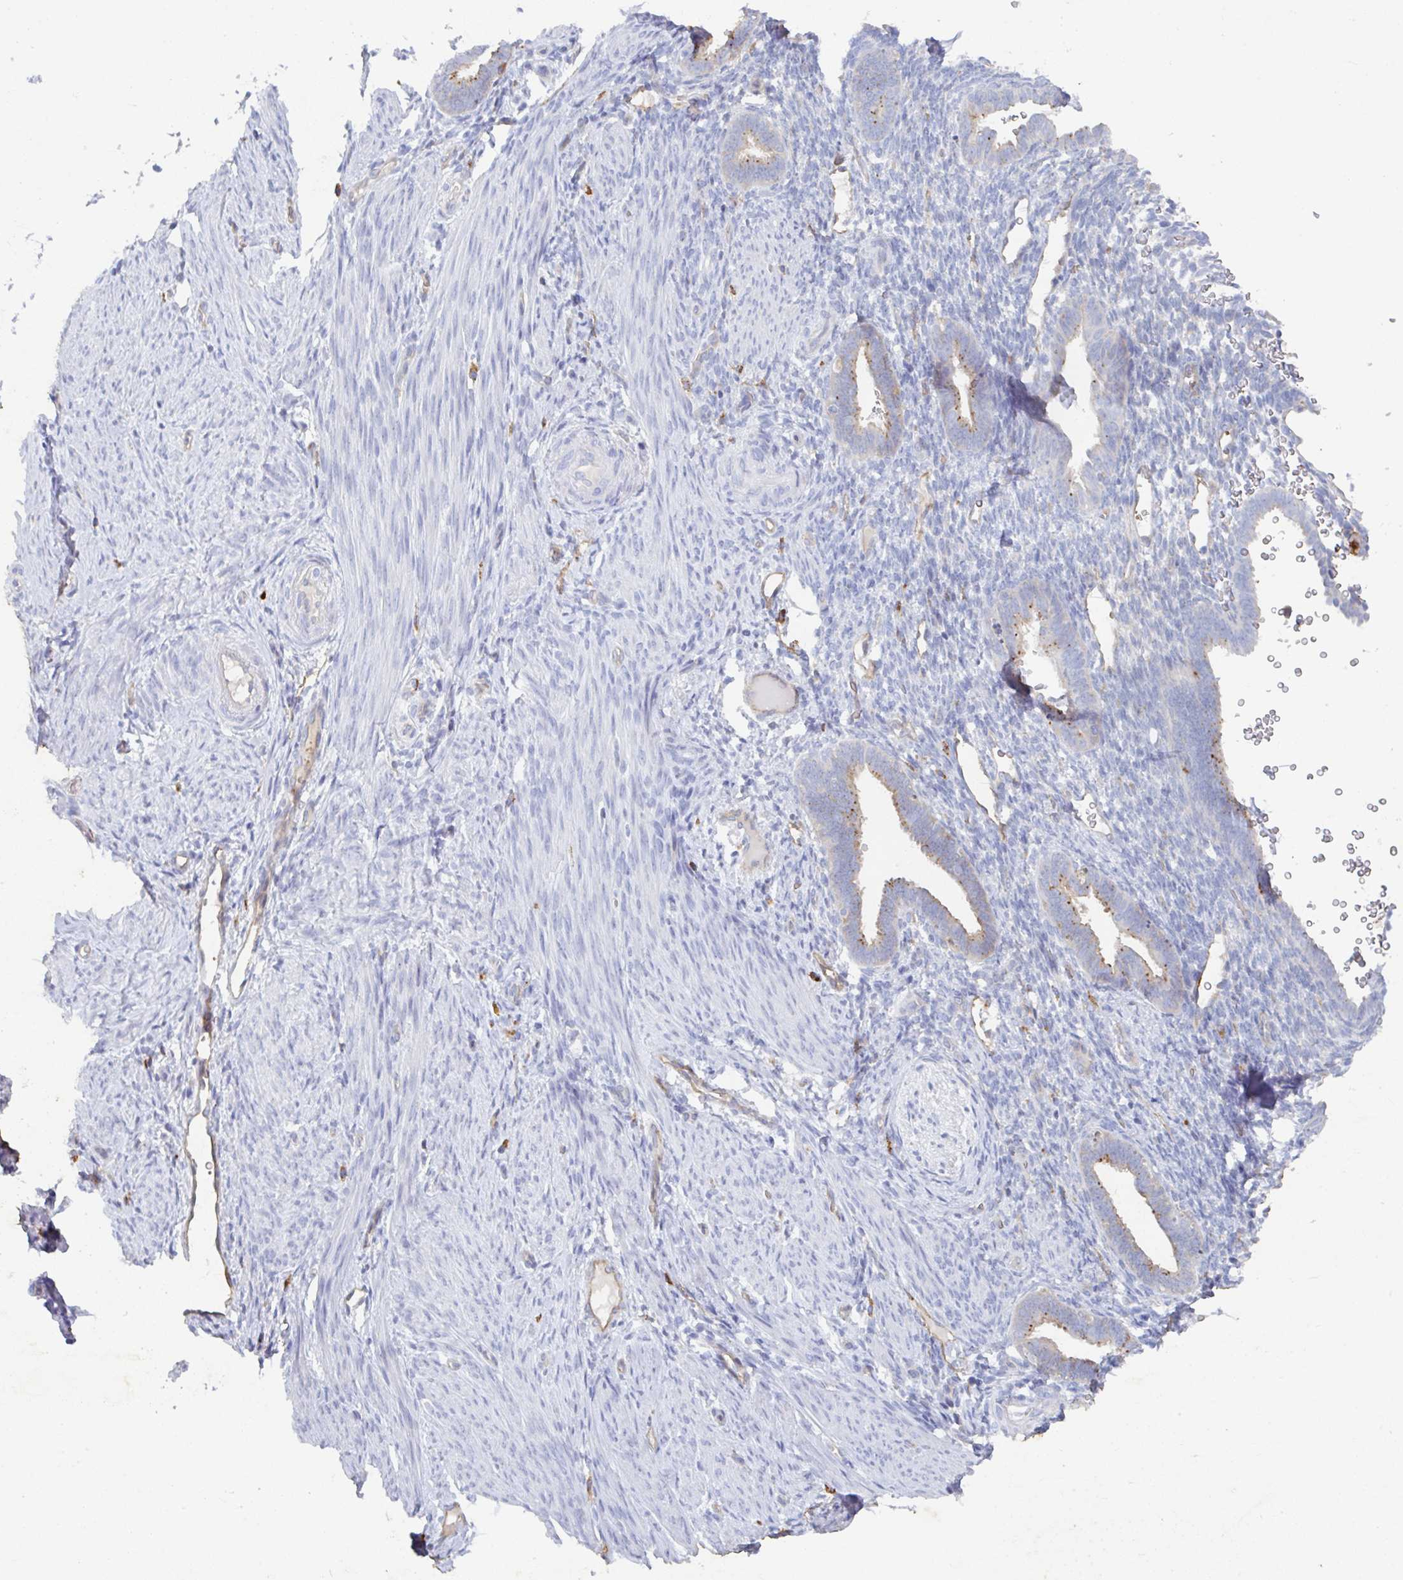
{"staining": {"intensity": "negative", "quantity": "none", "location": "none"}, "tissue": "endometrium", "cell_type": "Cells in endometrial stroma", "image_type": "normal", "snomed": [{"axis": "morphology", "description": "Normal tissue, NOS"}, {"axis": "topography", "description": "Endometrium"}], "caption": "Cells in endometrial stroma show no significant protein staining in normal endometrium. (Stains: DAB (3,3'-diaminobenzidine) immunohistochemistry with hematoxylin counter stain, Microscopy: brightfield microscopy at high magnification).", "gene": "MANBA", "patient": {"sex": "female", "age": 34}}